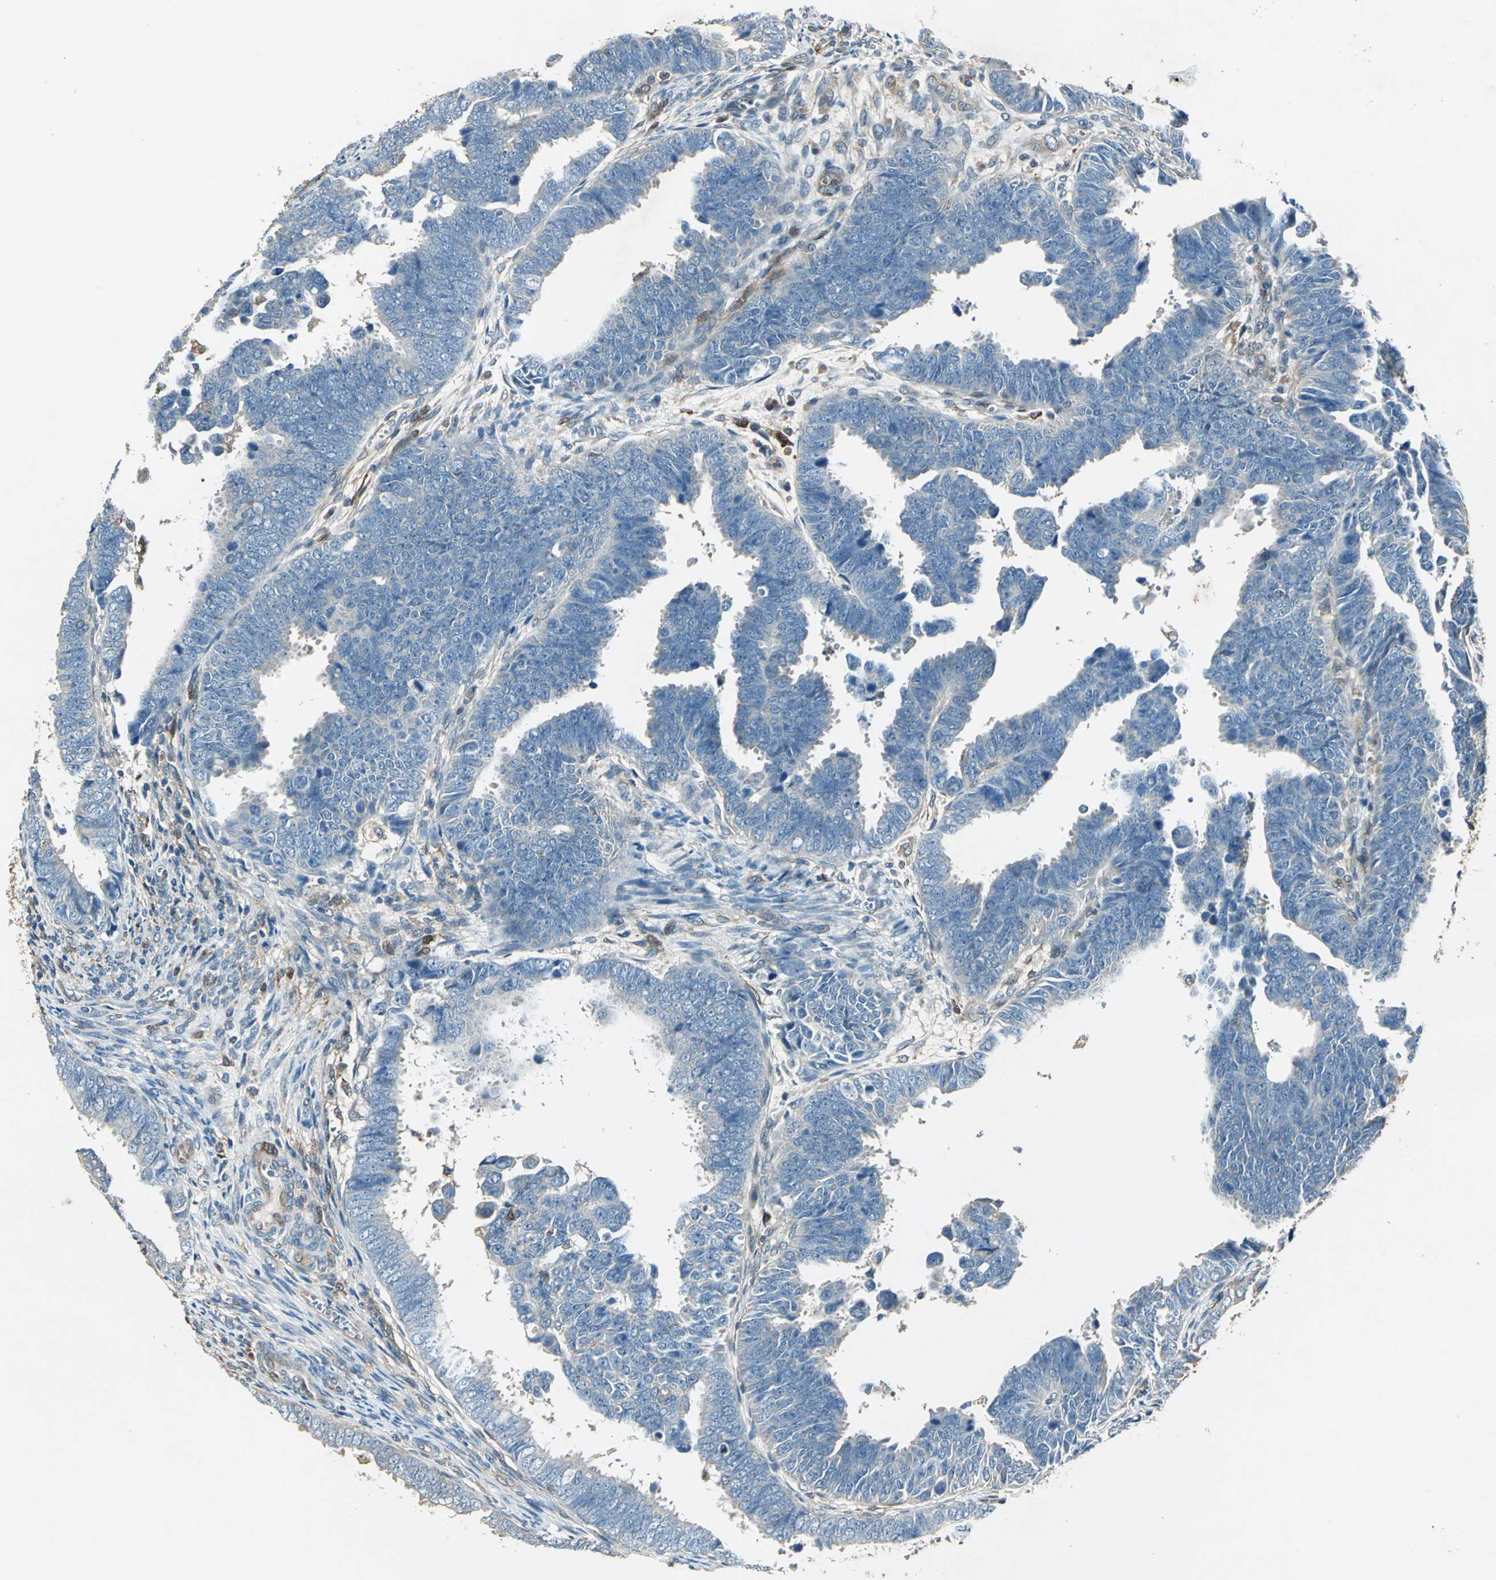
{"staining": {"intensity": "weak", "quantity": "25%-75%", "location": "cytoplasmic/membranous"}, "tissue": "endometrial cancer", "cell_type": "Tumor cells", "image_type": "cancer", "snomed": [{"axis": "morphology", "description": "Adenocarcinoma, NOS"}, {"axis": "topography", "description": "Endometrium"}], "caption": "Protein staining exhibits weak cytoplasmic/membranous staining in approximately 25%-75% of tumor cells in endometrial adenocarcinoma.", "gene": "RRM2B", "patient": {"sex": "female", "age": 75}}